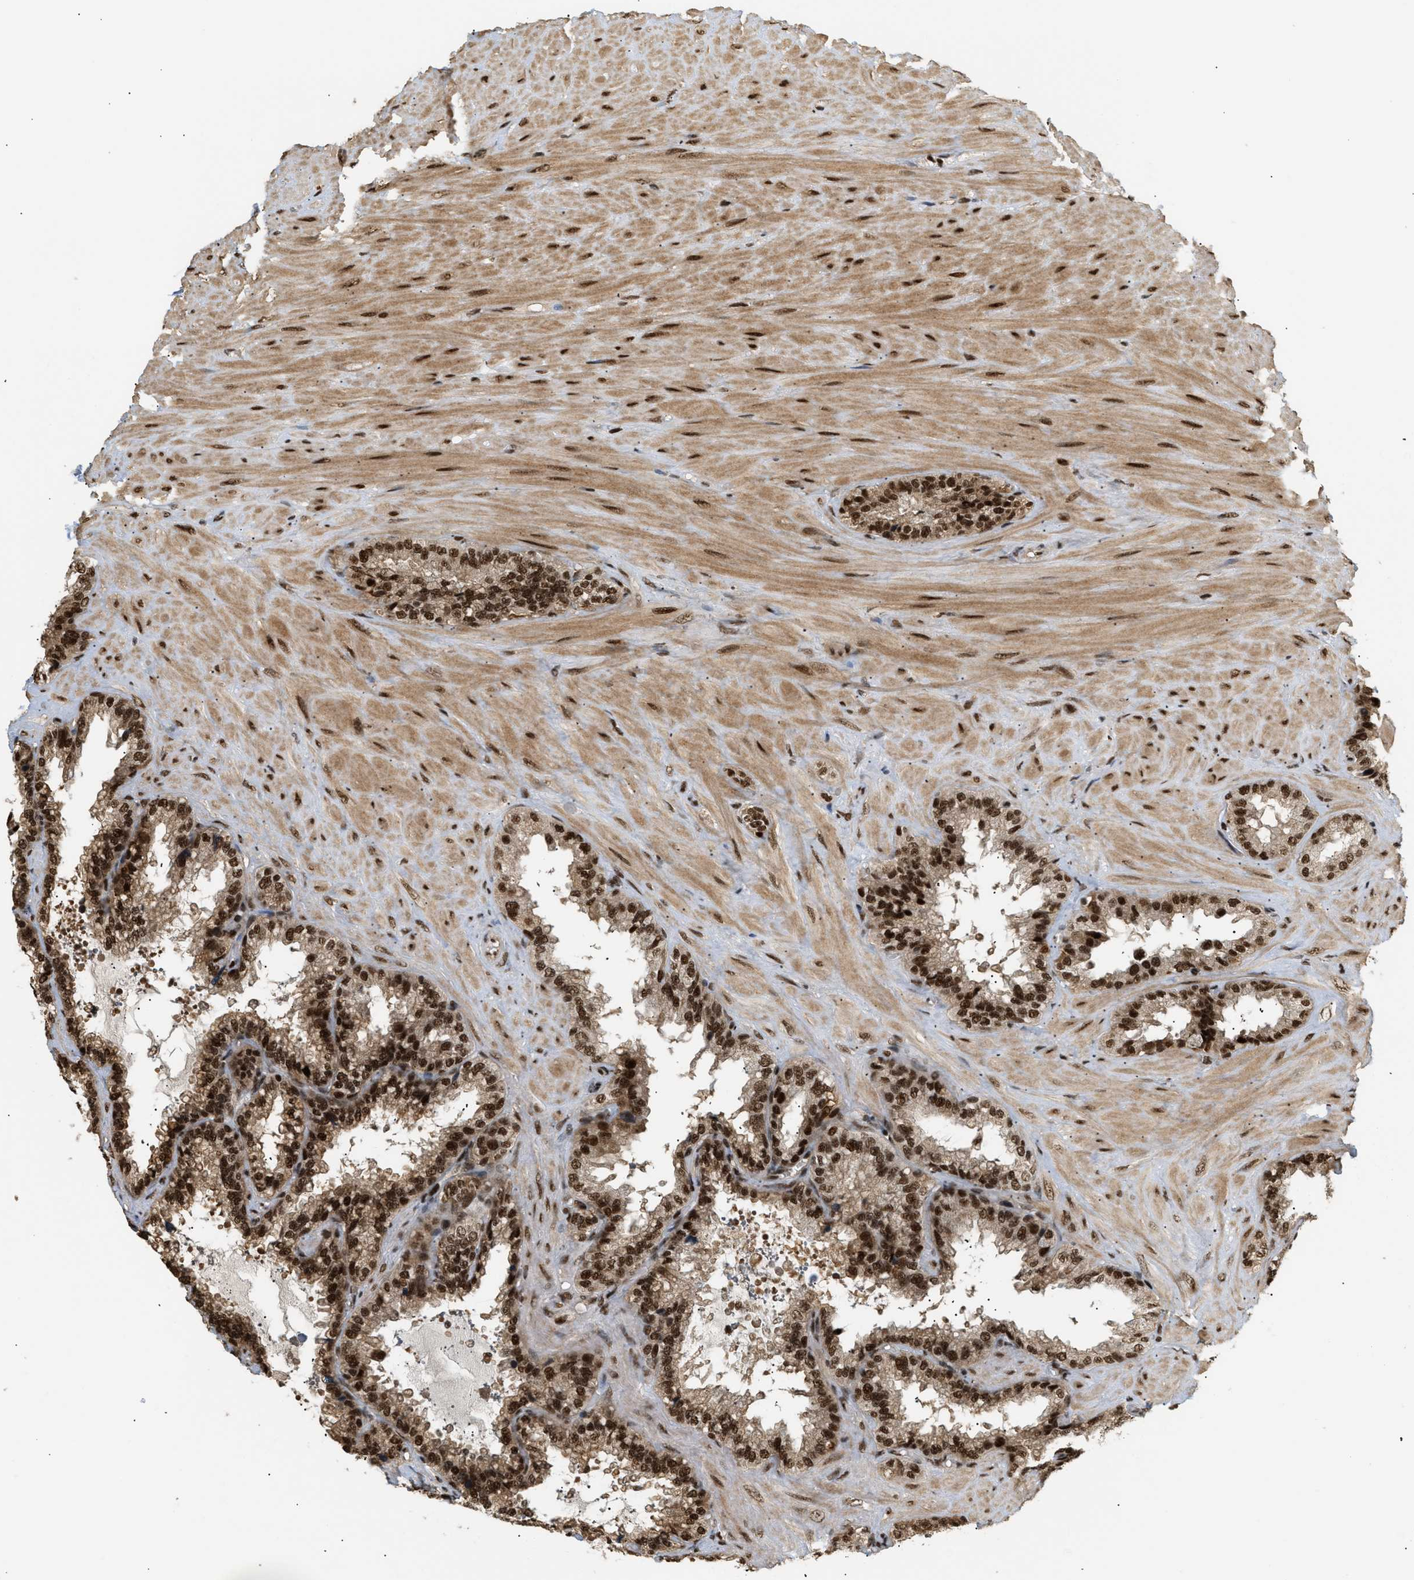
{"staining": {"intensity": "strong", "quantity": ">75%", "location": "nuclear"}, "tissue": "seminal vesicle", "cell_type": "Glandular cells", "image_type": "normal", "snomed": [{"axis": "morphology", "description": "Normal tissue, NOS"}, {"axis": "topography", "description": "Seminal veicle"}], "caption": "Glandular cells exhibit strong nuclear staining in about >75% of cells in unremarkable seminal vesicle.", "gene": "RBM5", "patient": {"sex": "male", "age": 46}}